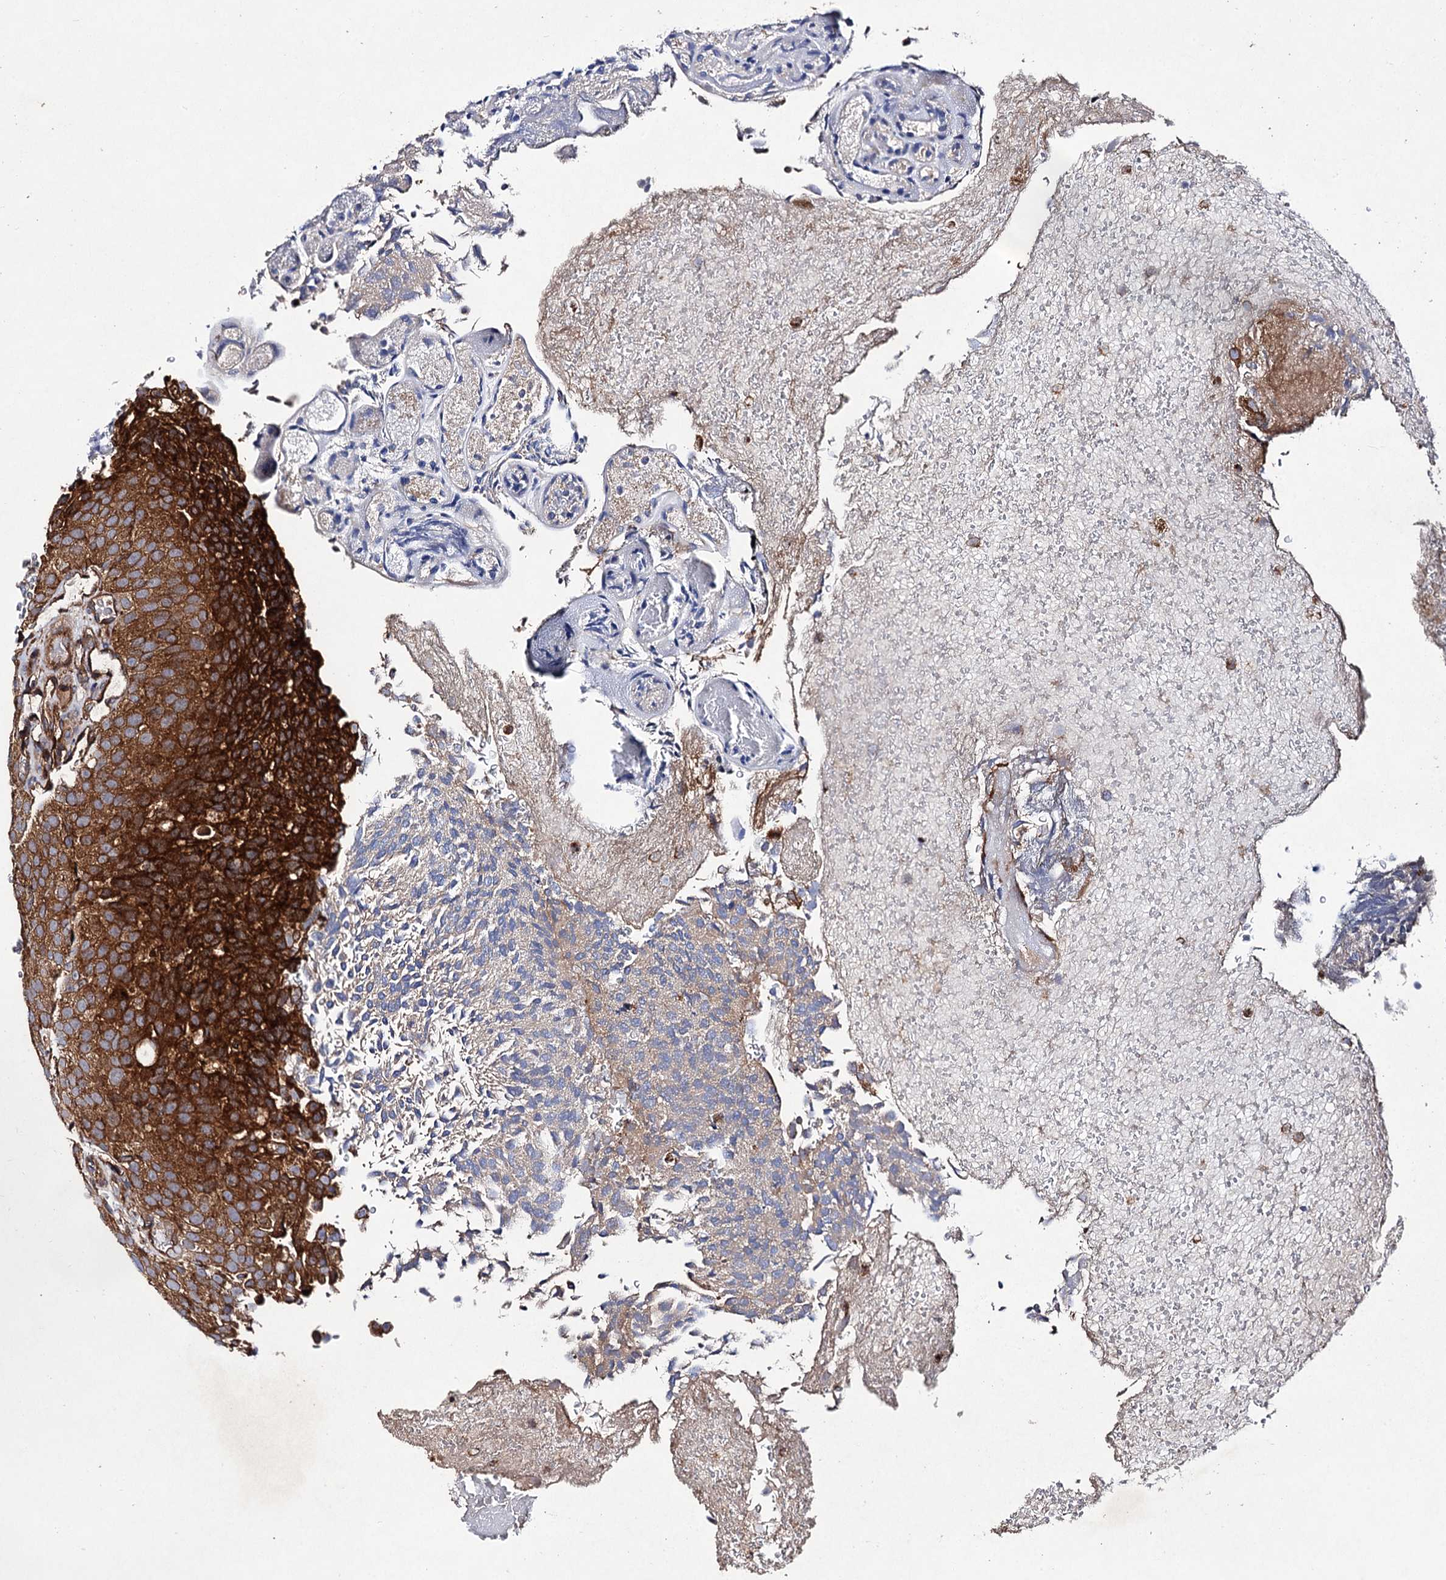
{"staining": {"intensity": "strong", "quantity": ">75%", "location": "cytoplasmic/membranous"}, "tissue": "urothelial cancer", "cell_type": "Tumor cells", "image_type": "cancer", "snomed": [{"axis": "morphology", "description": "Urothelial carcinoma, Low grade"}, {"axis": "topography", "description": "Urinary bladder"}], "caption": "A high amount of strong cytoplasmic/membranous positivity is appreciated in approximately >75% of tumor cells in urothelial cancer tissue.", "gene": "VPS29", "patient": {"sex": "male", "age": 78}}